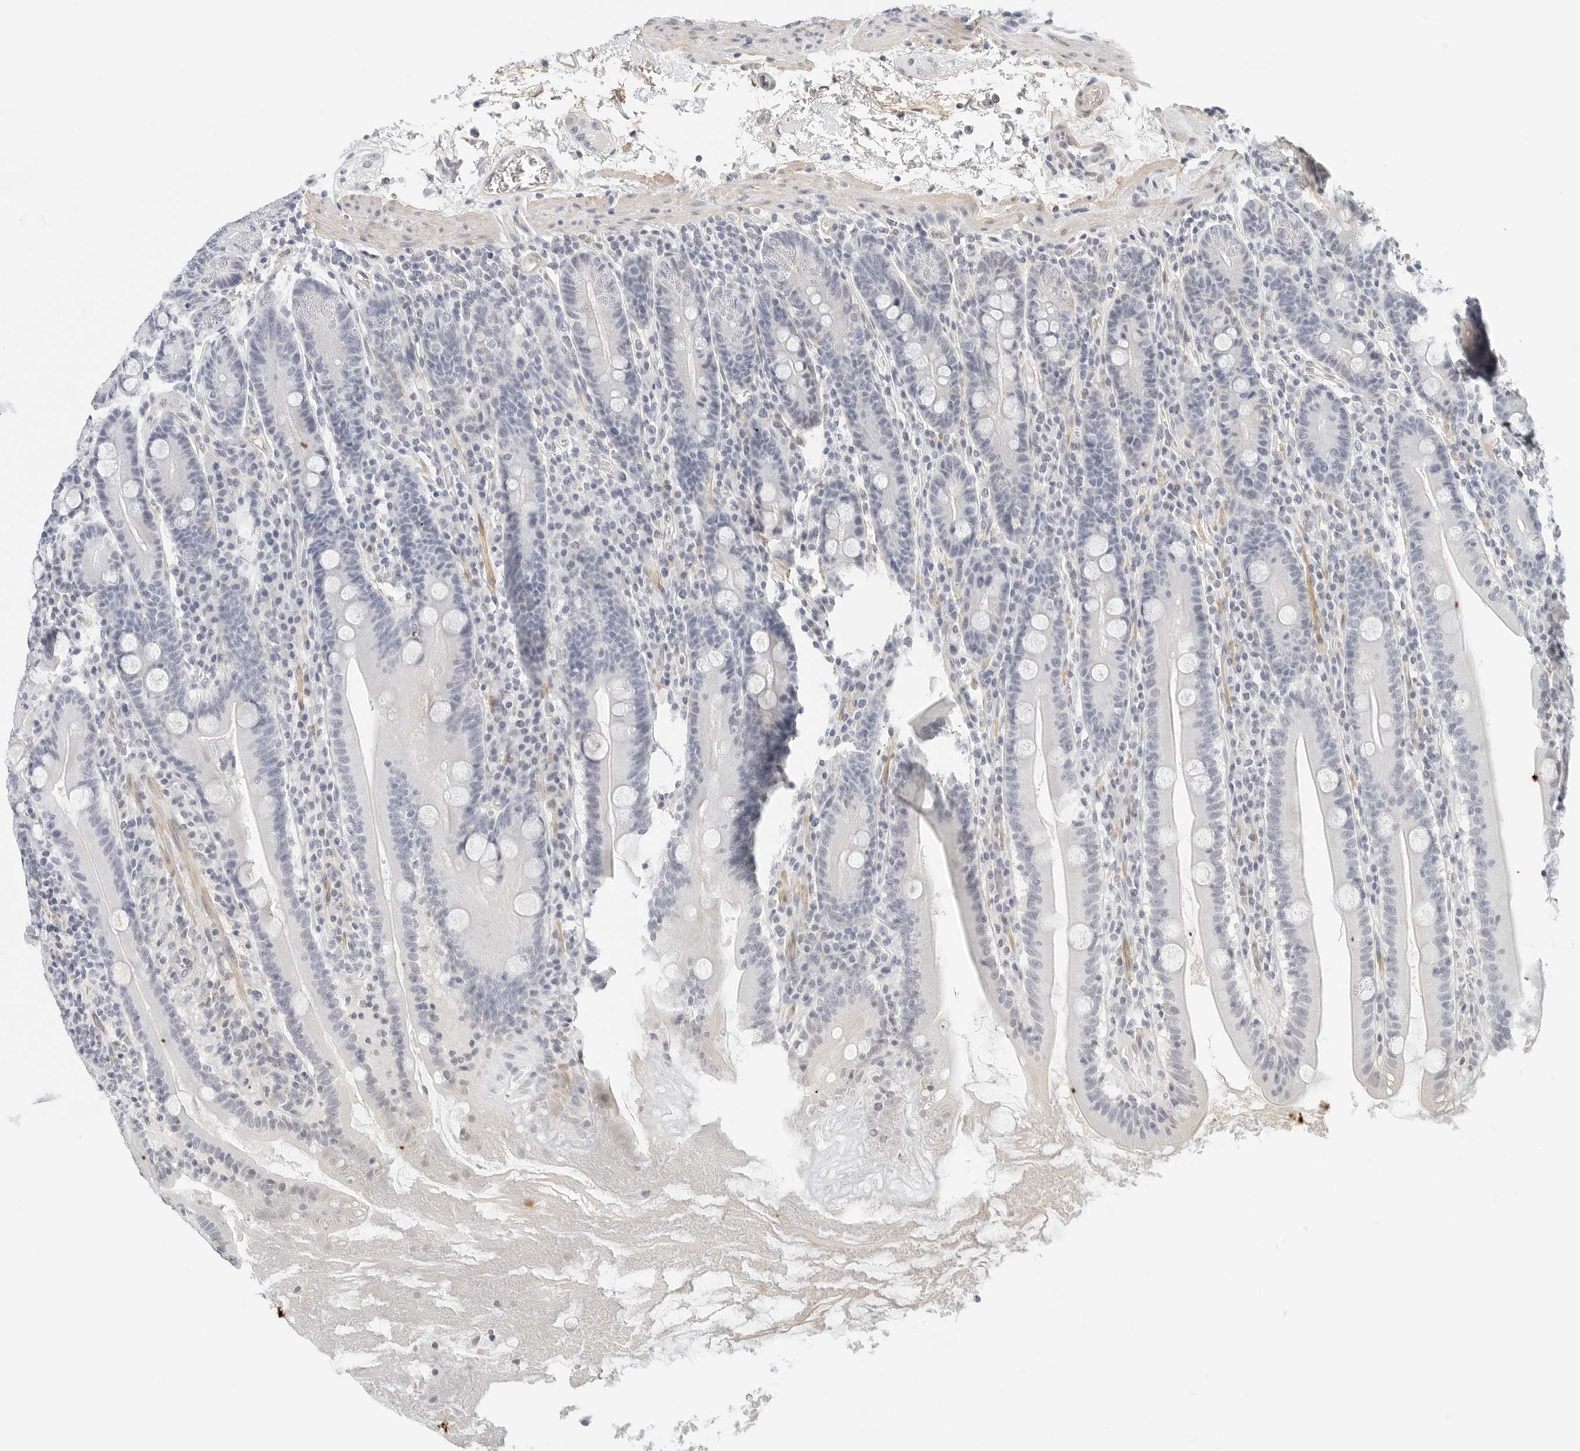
{"staining": {"intensity": "negative", "quantity": "none", "location": "none"}, "tissue": "duodenum", "cell_type": "Glandular cells", "image_type": "normal", "snomed": [{"axis": "morphology", "description": "Normal tissue, NOS"}, {"axis": "topography", "description": "Duodenum"}], "caption": "Immunohistochemistry photomicrograph of unremarkable human duodenum stained for a protein (brown), which demonstrates no expression in glandular cells.", "gene": "PKDCC", "patient": {"sex": "male", "age": 35}}